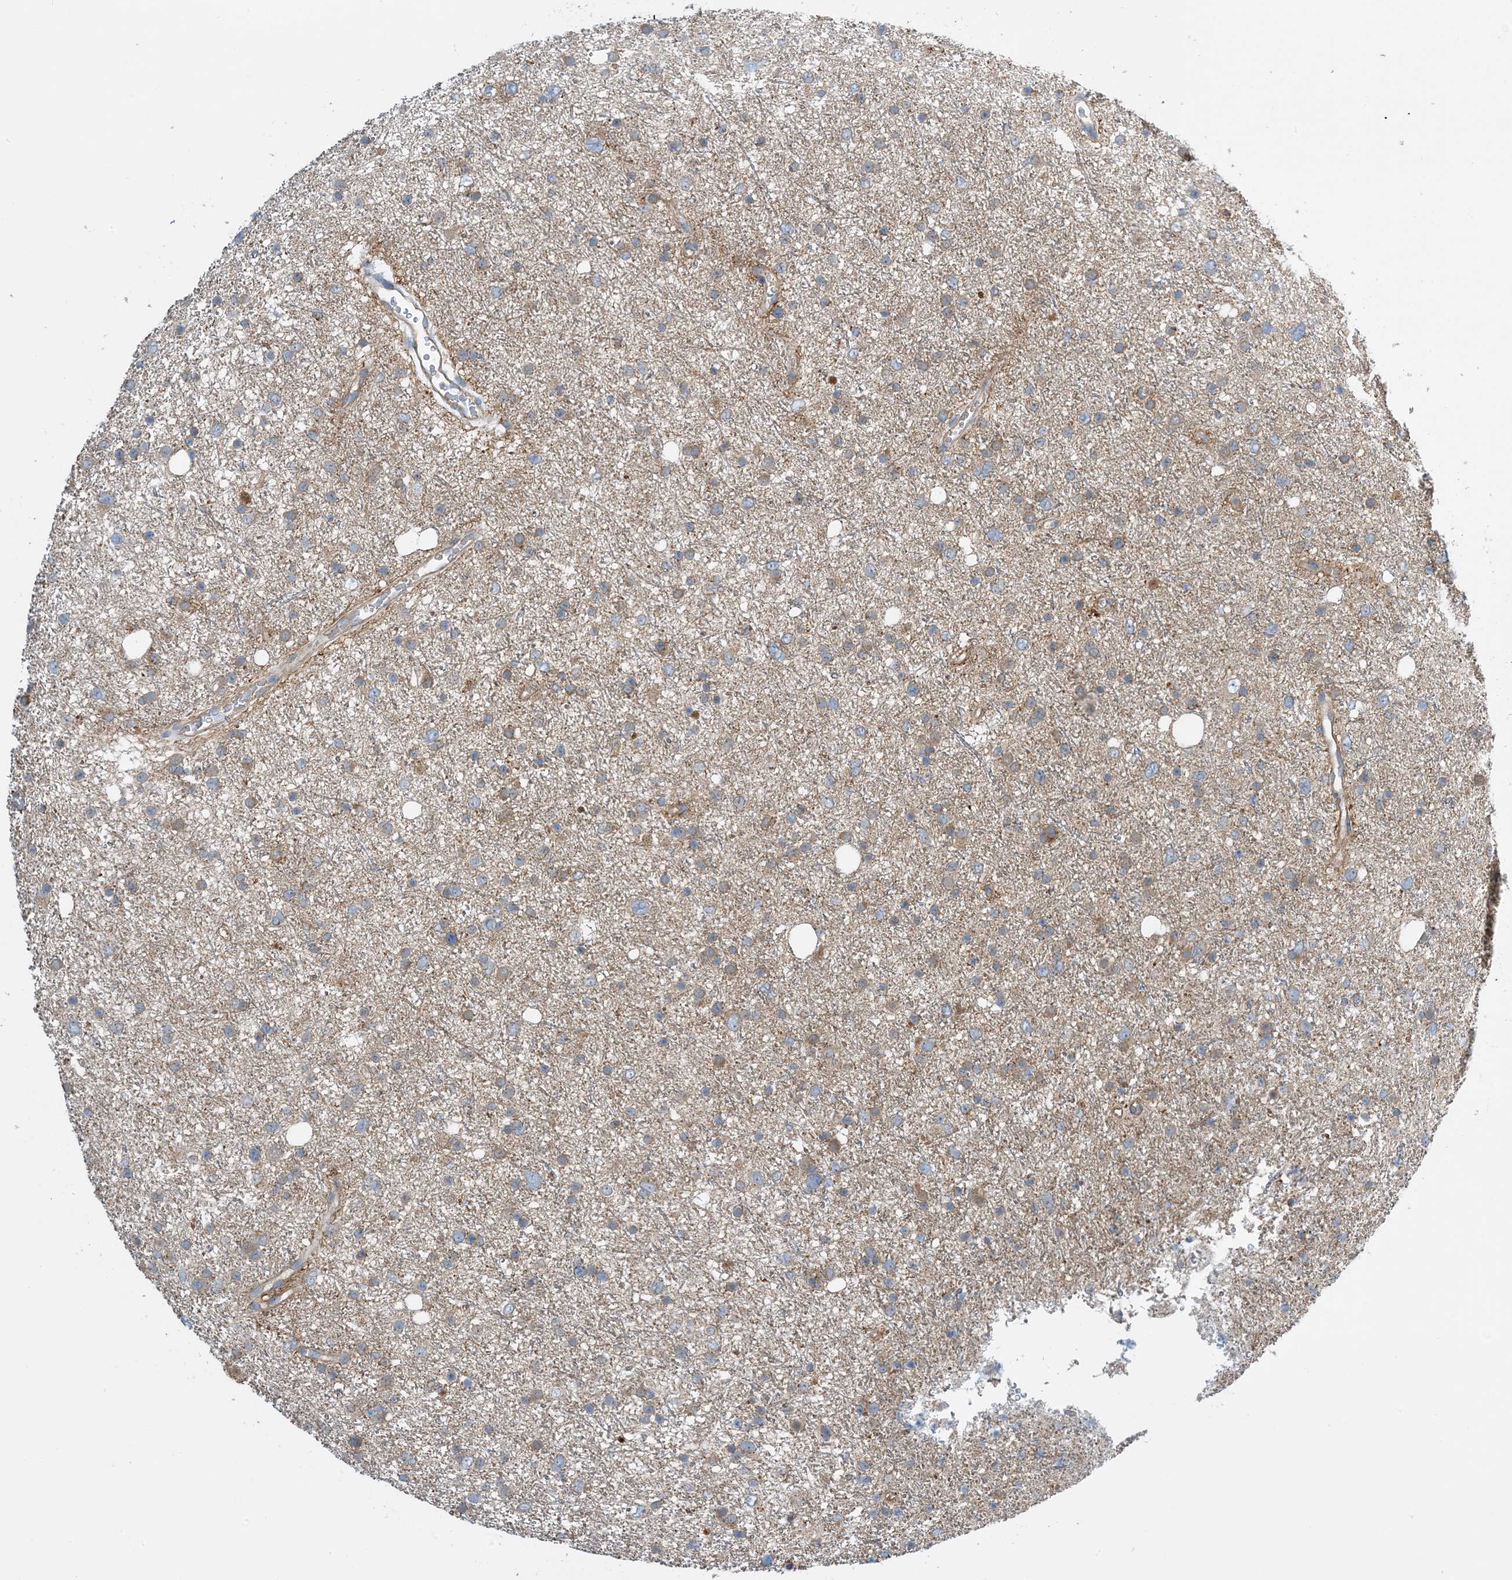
{"staining": {"intensity": "weak", "quantity": "25%-75%", "location": "cytoplasmic/membranous"}, "tissue": "glioma", "cell_type": "Tumor cells", "image_type": "cancer", "snomed": [{"axis": "morphology", "description": "Glioma, malignant, Low grade"}, {"axis": "topography", "description": "Cerebral cortex"}], "caption": "Immunohistochemical staining of glioma reveals low levels of weak cytoplasmic/membranous staining in about 25%-75% of tumor cells.", "gene": "SIDT1", "patient": {"sex": "female", "age": 39}}